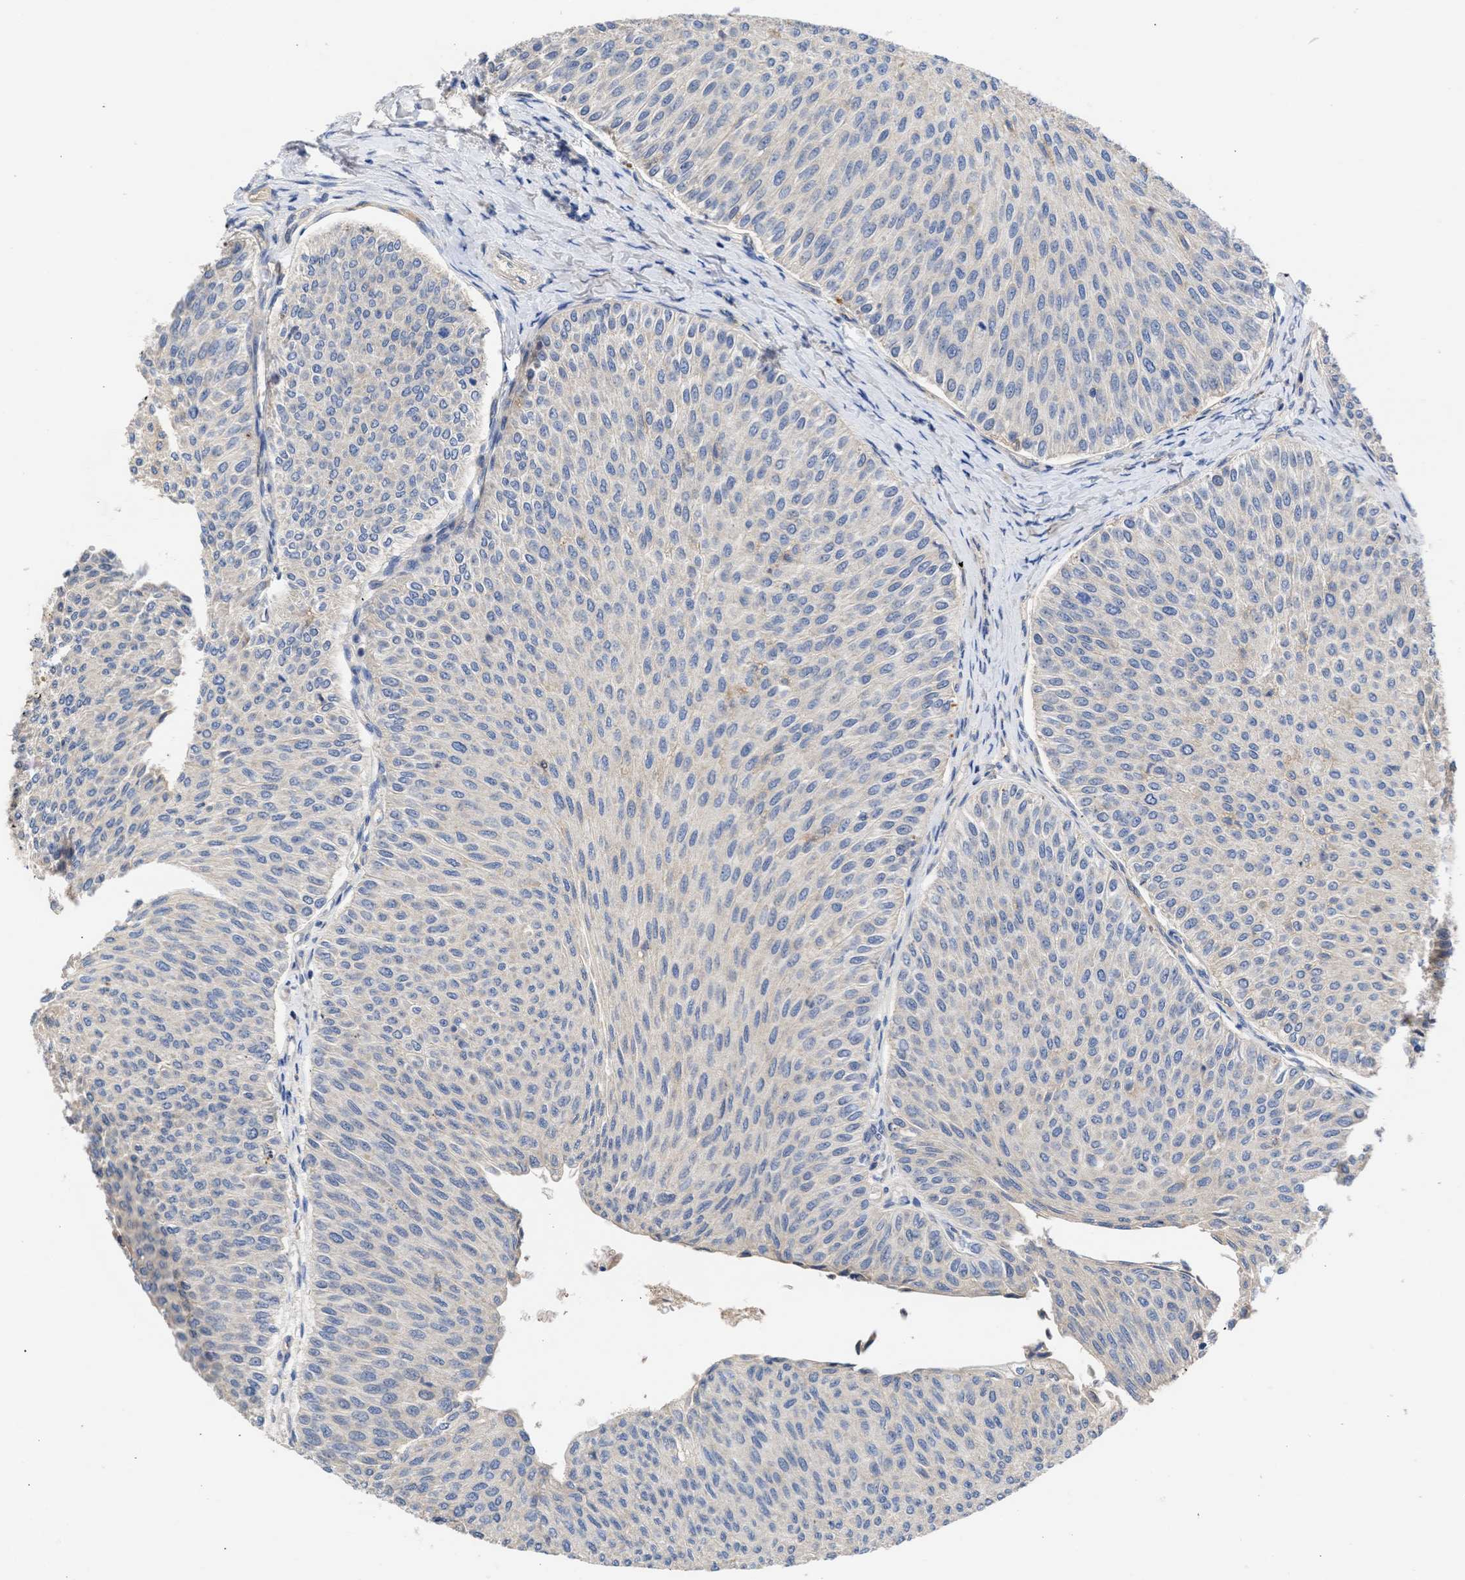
{"staining": {"intensity": "negative", "quantity": "none", "location": "none"}, "tissue": "urothelial cancer", "cell_type": "Tumor cells", "image_type": "cancer", "snomed": [{"axis": "morphology", "description": "Urothelial carcinoma, Low grade"}, {"axis": "topography", "description": "Urinary bladder"}], "caption": "An immunohistochemistry micrograph of urothelial cancer is shown. There is no staining in tumor cells of urothelial cancer.", "gene": "ARHGEF4", "patient": {"sex": "male", "age": 78}}